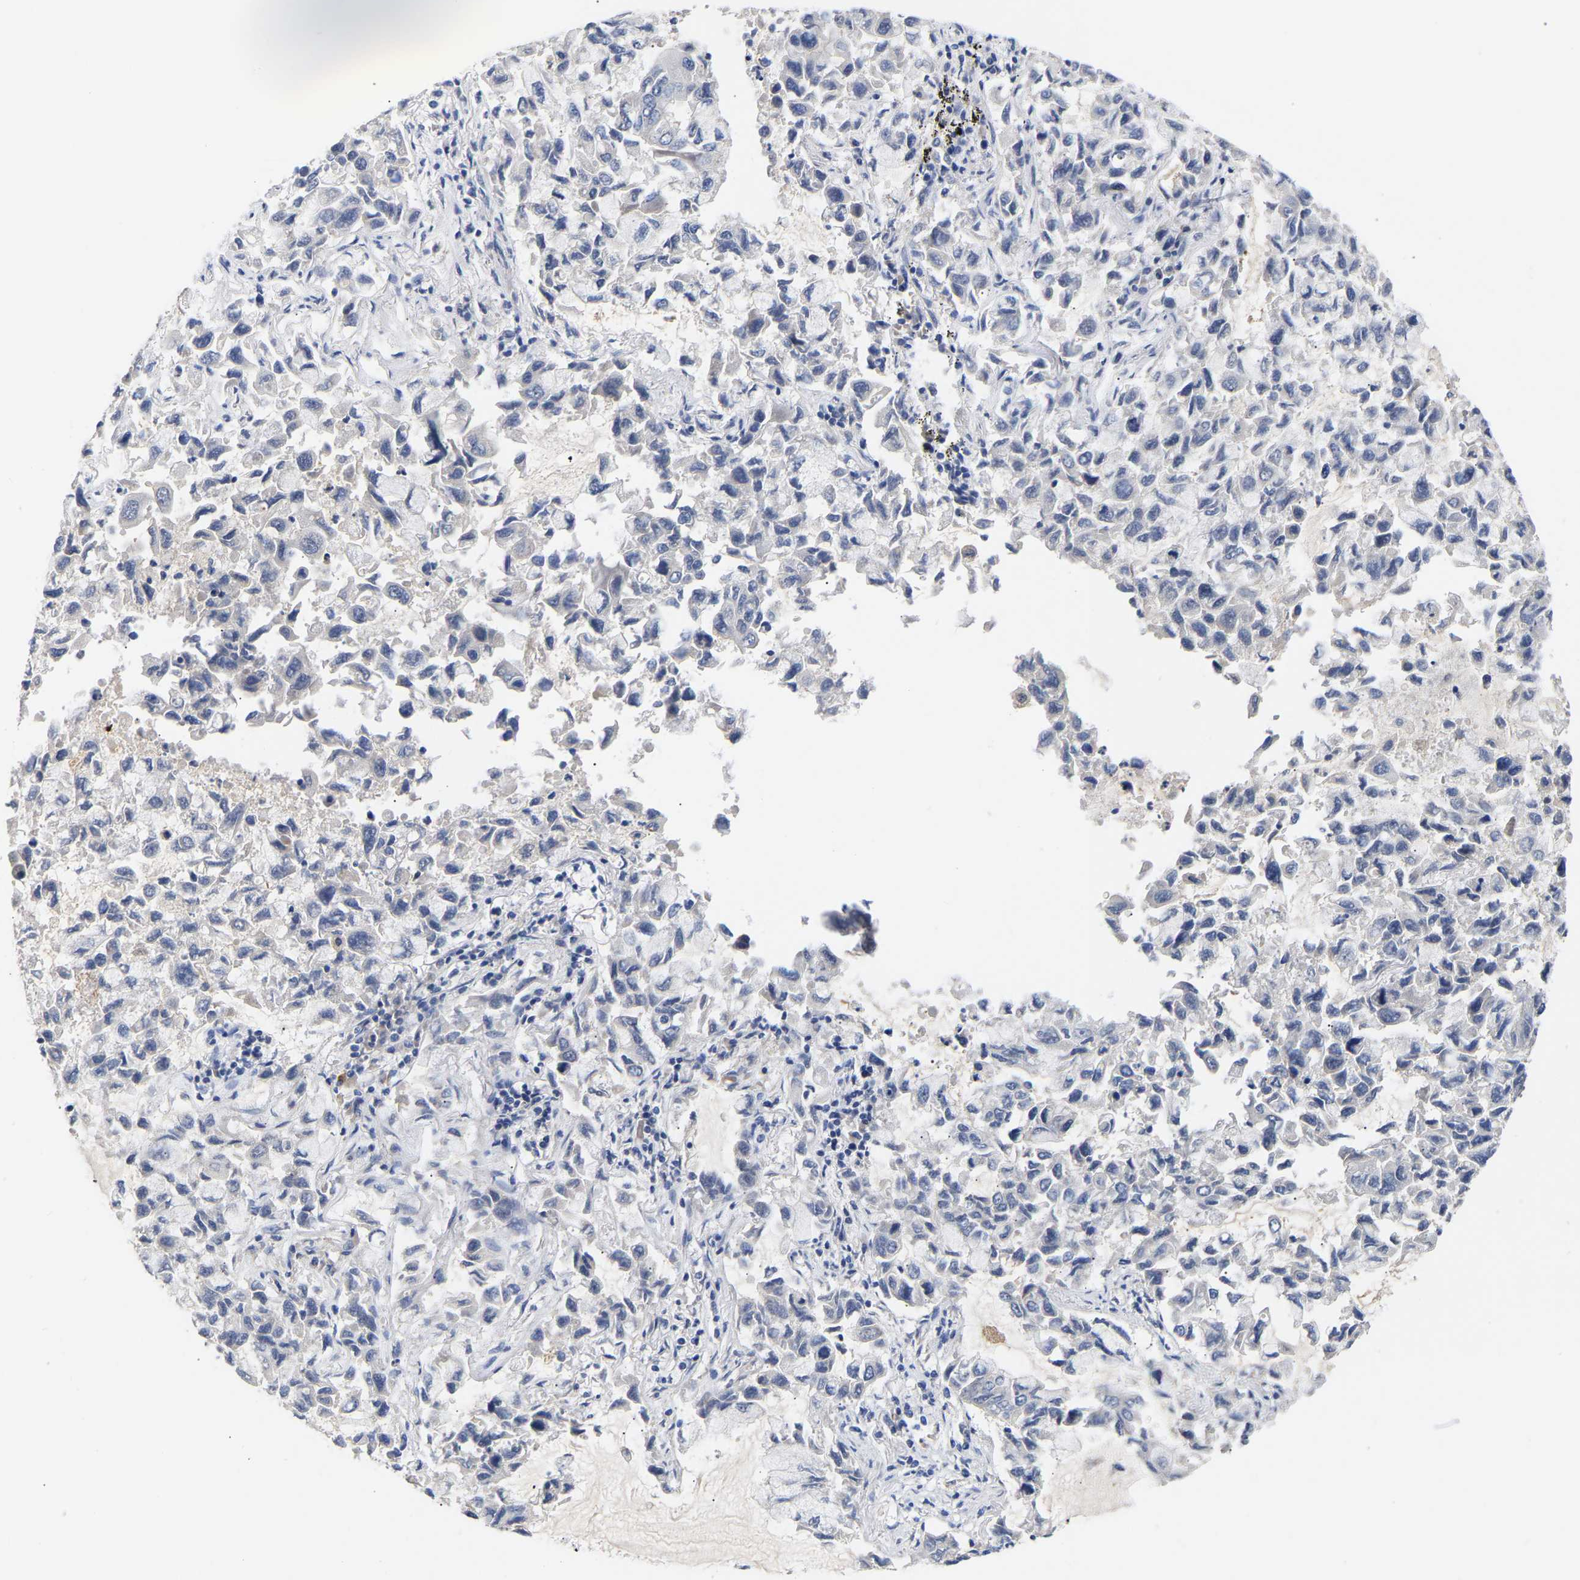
{"staining": {"intensity": "negative", "quantity": "none", "location": "none"}, "tissue": "lung cancer", "cell_type": "Tumor cells", "image_type": "cancer", "snomed": [{"axis": "morphology", "description": "Adenocarcinoma, NOS"}, {"axis": "topography", "description": "Lung"}], "caption": "DAB (3,3'-diaminobenzidine) immunohistochemical staining of lung cancer (adenocarcinoma) reveals no significant positivity in tumor cells.", "gene": "KASH5", "patient": {"sex": "male", "age": 64}}